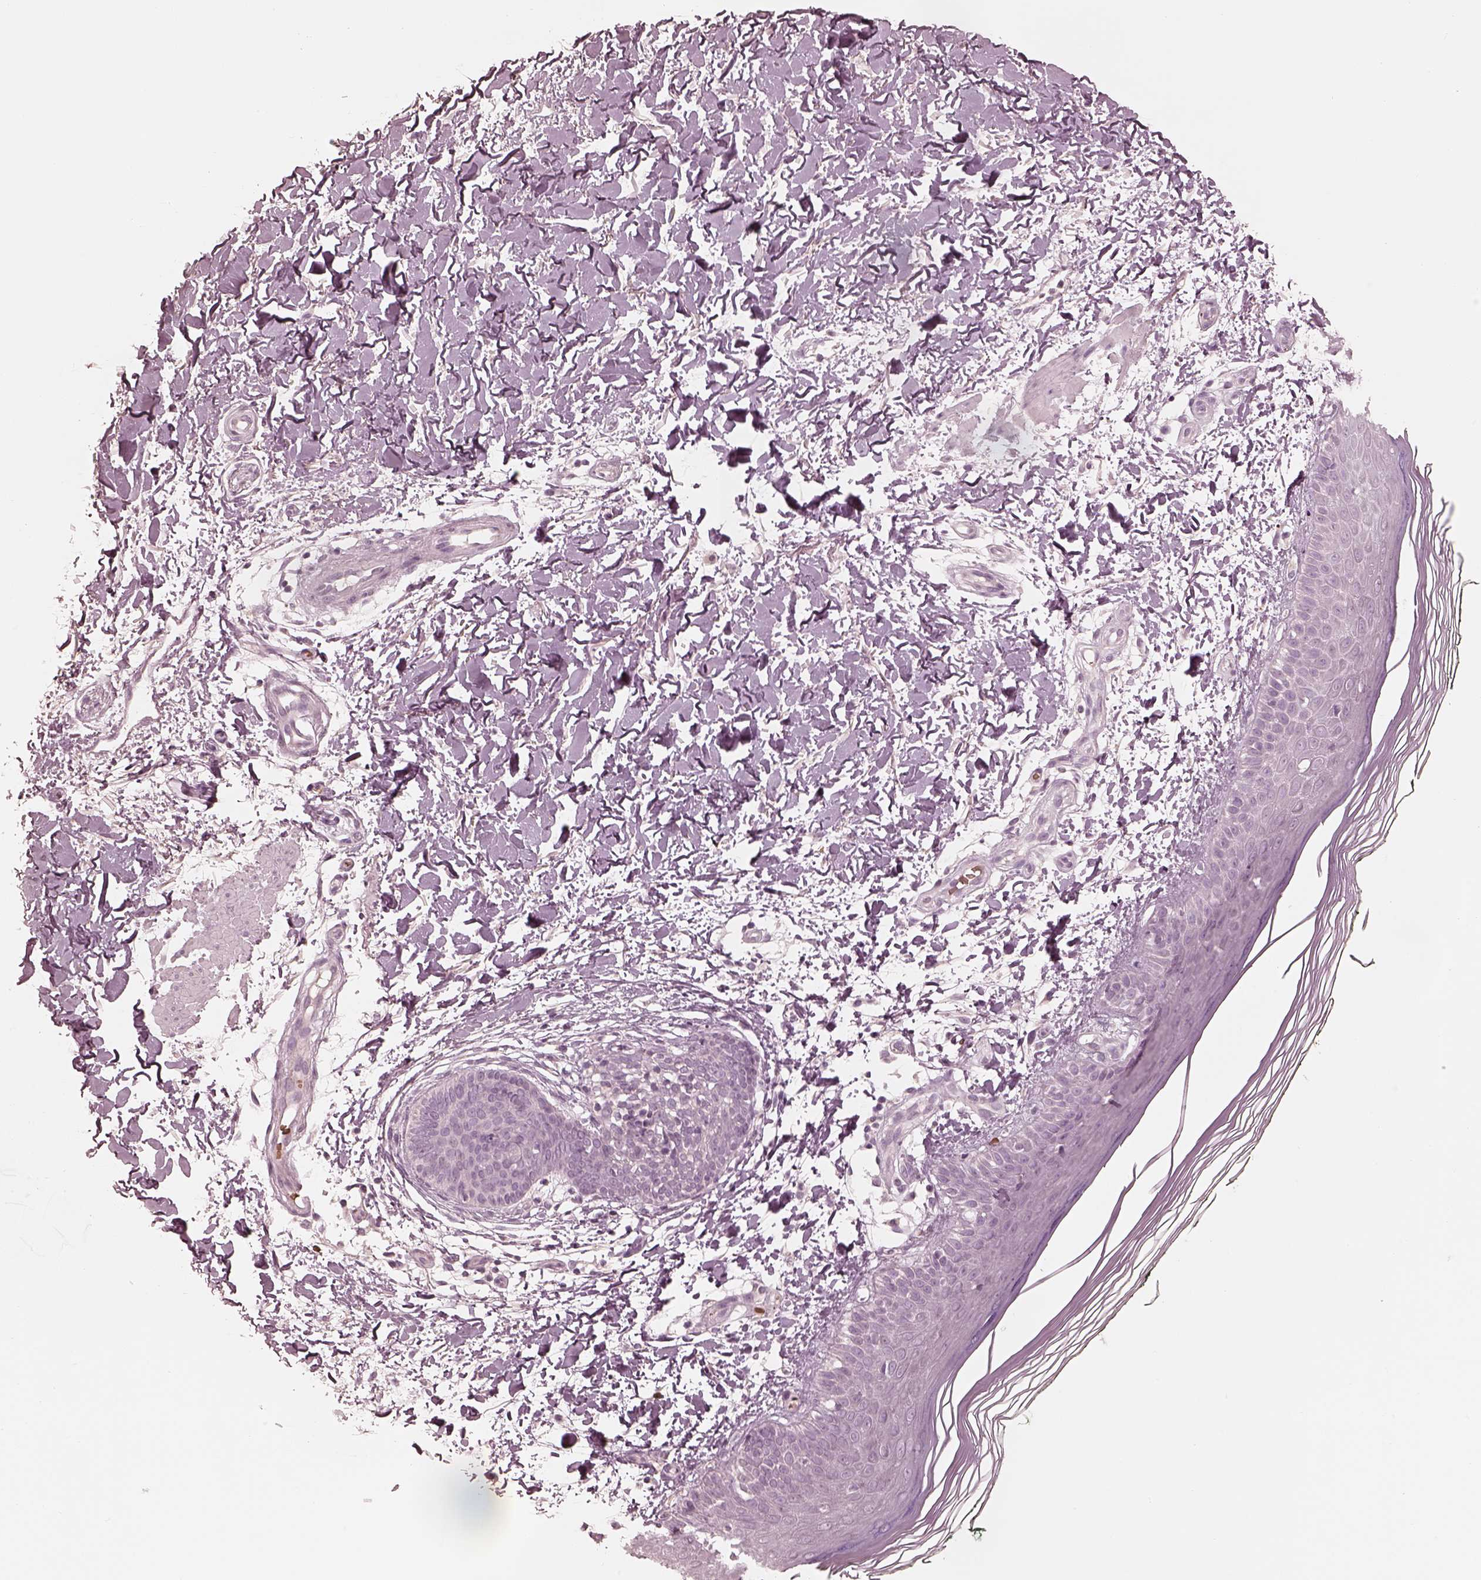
{"staining": {"intensity": "negative", "quantity": "none", "location": "none"}, "tissue": "skin", "cell_type": "Fibroblasts", "image_type": "normal", "snomed": [{"axis": "morphology", "description": "Normal tissue, NOS"}, {"axis": "topography", "description": "Skin"}], "caption": "Micrograph shows no significant protein expression in fibroblasts of normal skin. The staining is performed using DAB brown chromogen with nuclei counter-stained in using hematoxylin.", "gene": "ANKLE1", "patient": {"sex": "female", "age": 62}}